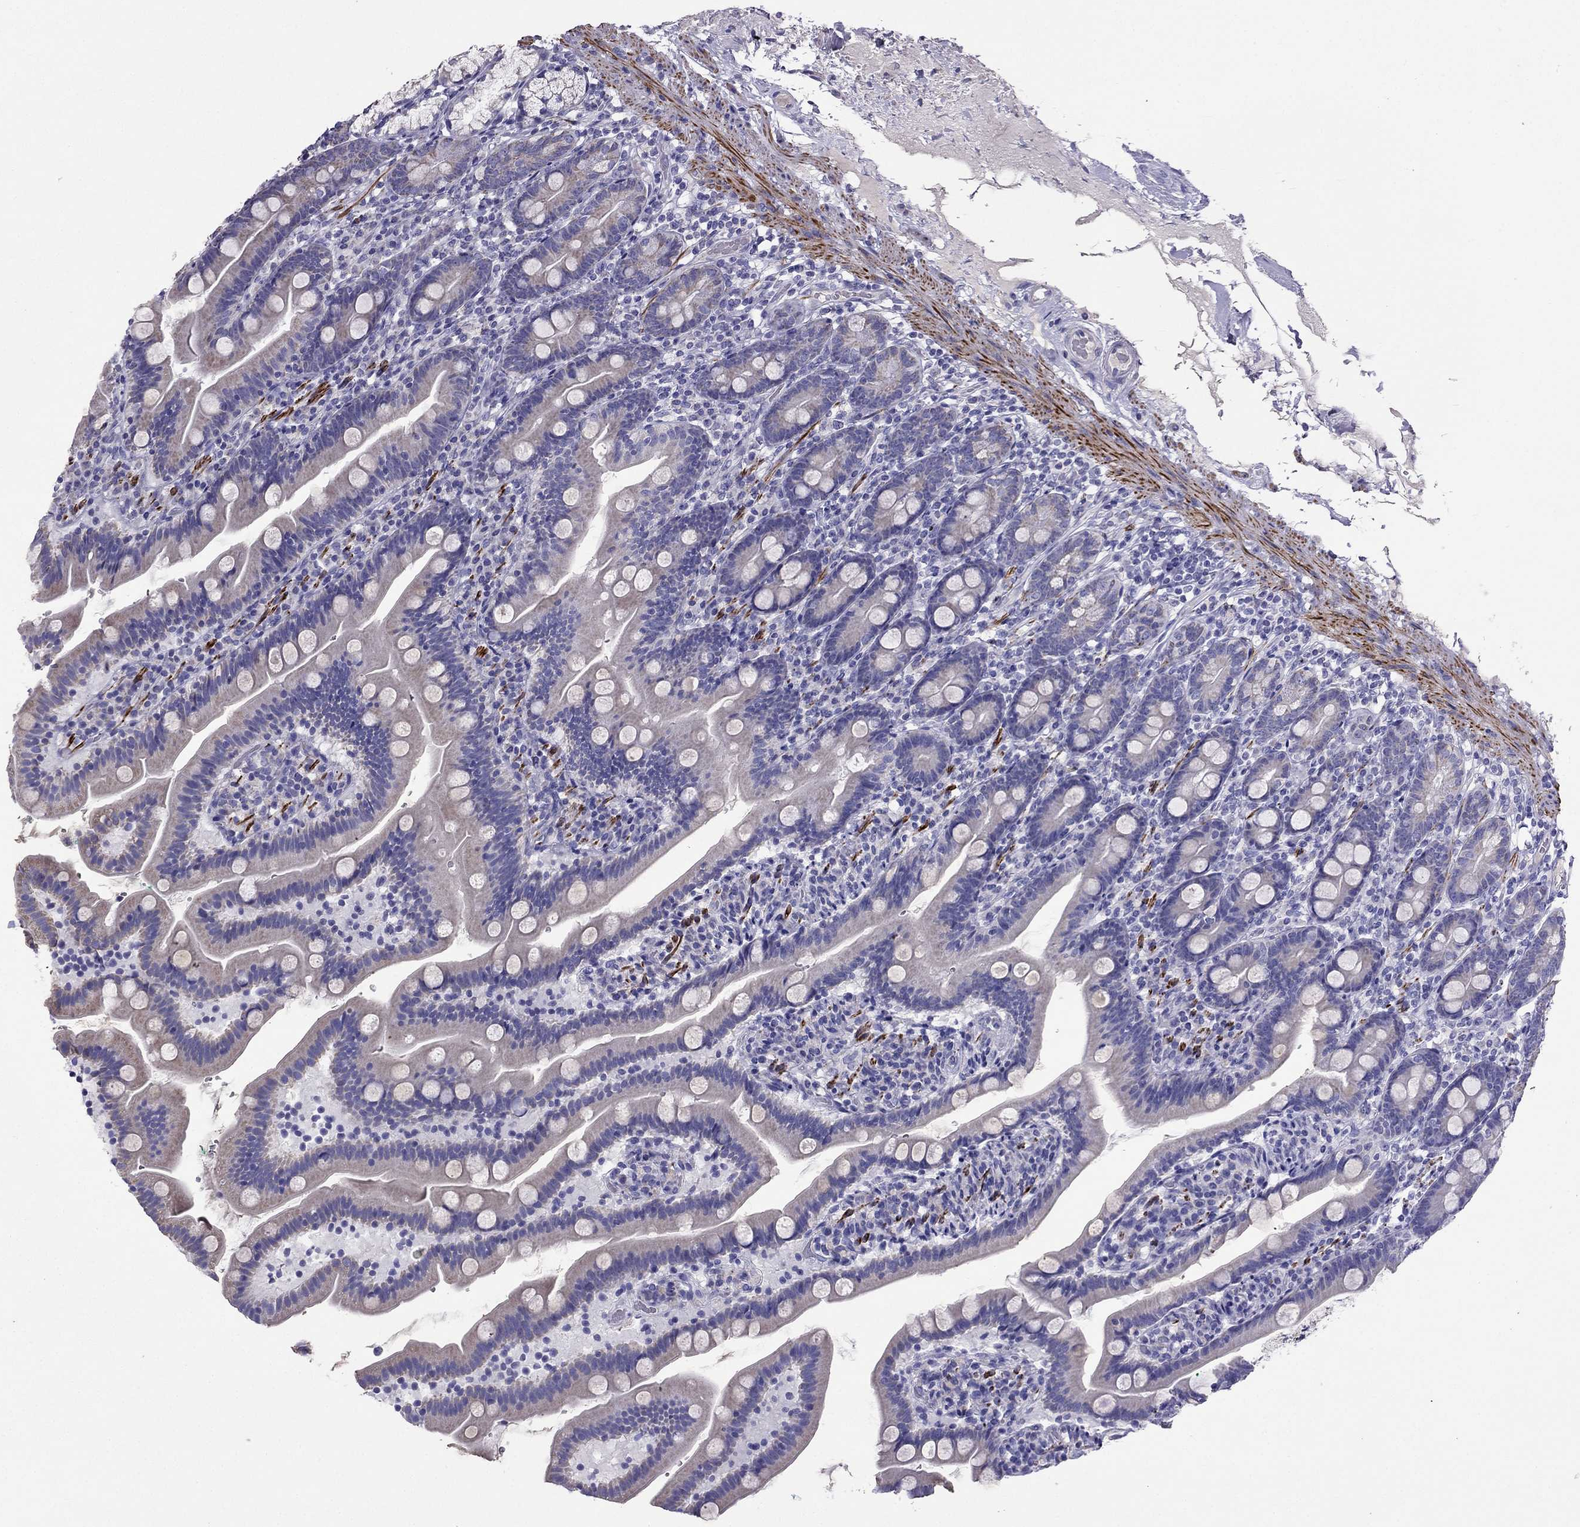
{"staining": {"intensity": "negative", "quantity": "none", "location": "none"}, "tissue": "duodenum", "cell_type": "Glandular cells", "image_type": "normal", "snomed": [{"axis": "morphology", "description": "Normal tissue, NOS"}, {"axis": "topography", "description": "Duodenum"}], "caption": "High magnification brightfield microscopy of normal duodenum stained with DAB (3,3'-diaminobenzidine) (brown) and counterstained with hematoxylin (blue): glandular cells show no significant positivity. Nuclei are stained in blue.", "gene": "DSC1", "patient": {"sex": "female", "age": 67}}